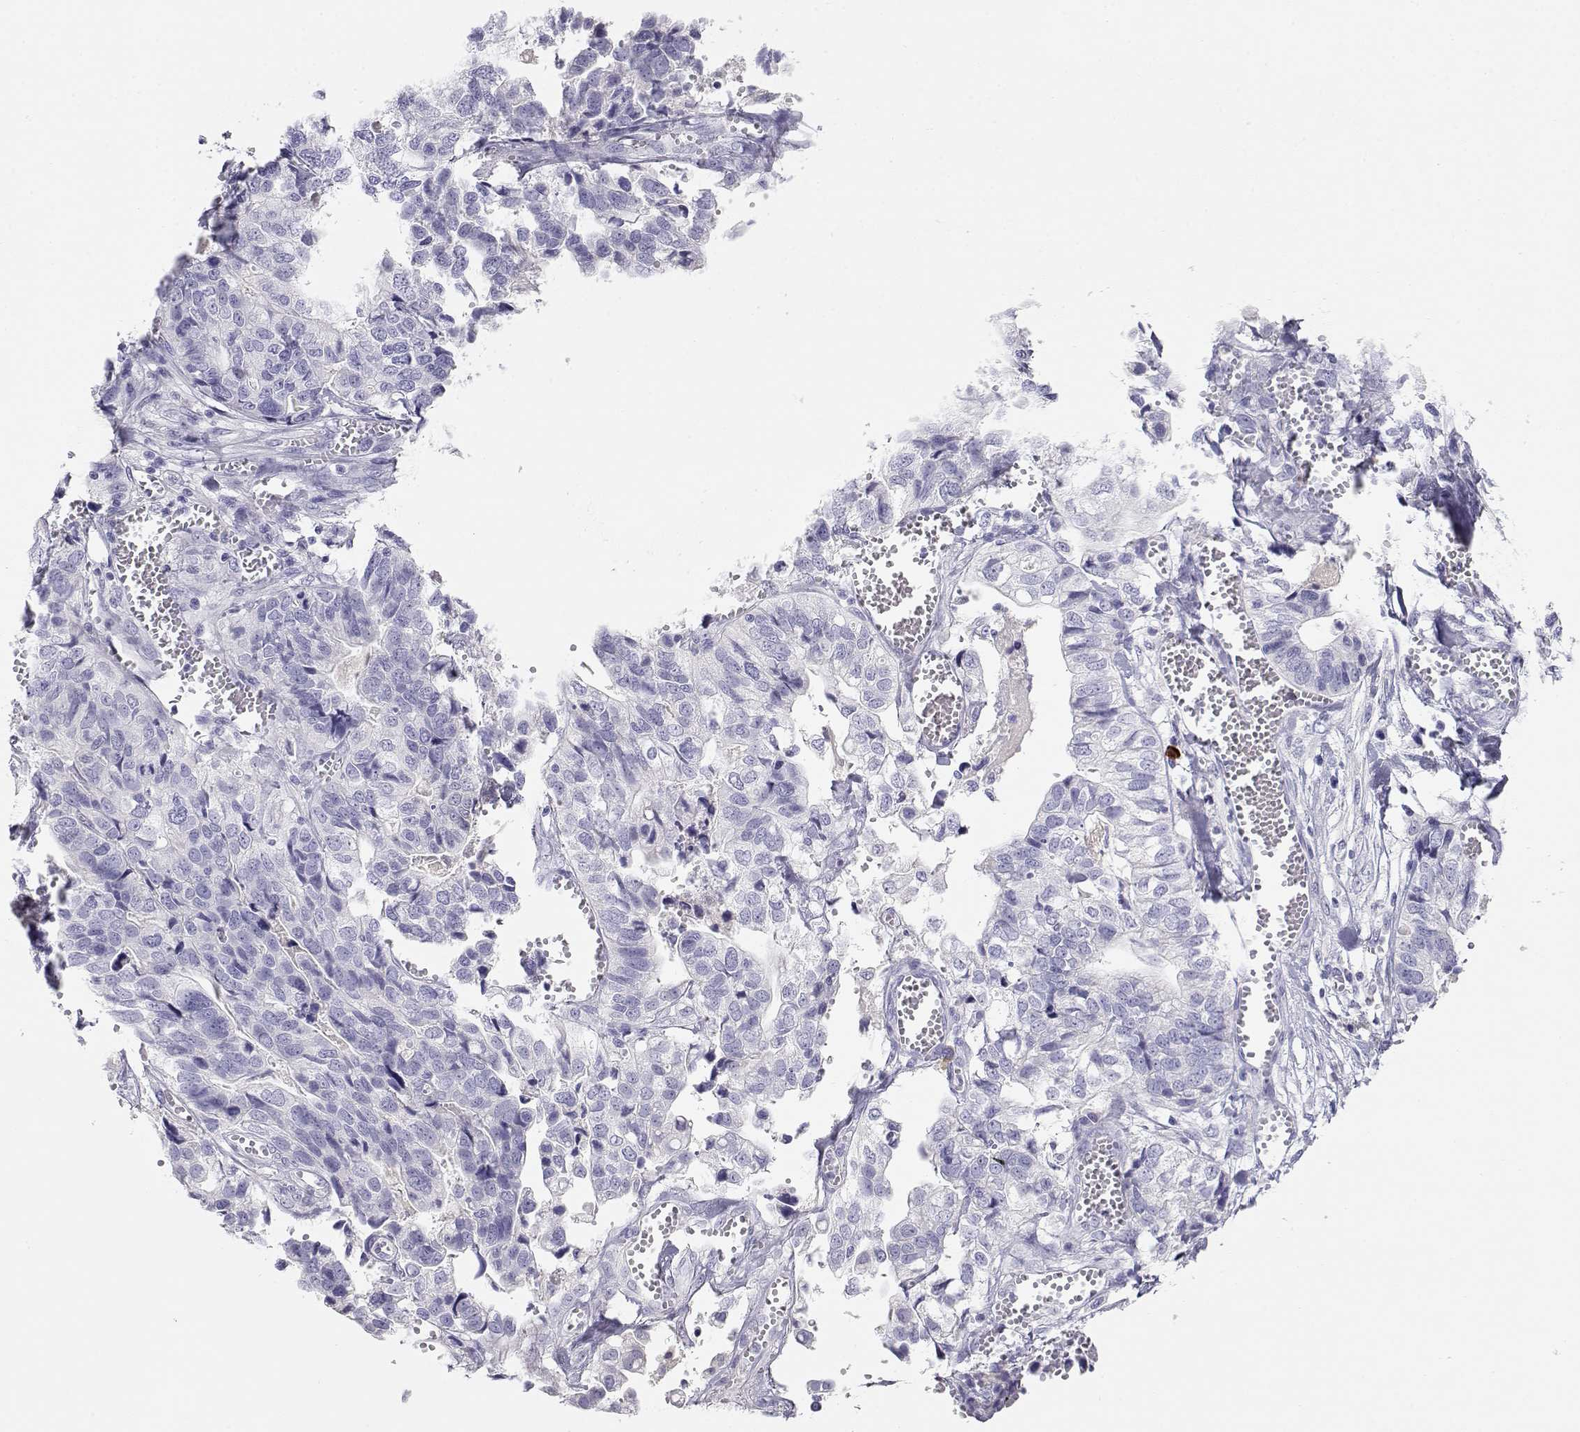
{"staining": {"intensity": "negative", "quantity": "none", "location": "none"}, "tissue": "stomach cancer", "cell_type": "Tumor cells", "image_type": "cancer", "snomed": [{"axis": "morphology", "description": "Adenocarcinoma, NOS"}, {"axis": "topography", "description": "Stomach, upper"}], "caption": "There is no significant staining in tumor cells of stomach adenocarcinoma. (DAB immunohistochemistry visualized using brightfield microscopy, high magnification).", "gene": "GPR174", "patient": {"sex": "female", "age": 67}}